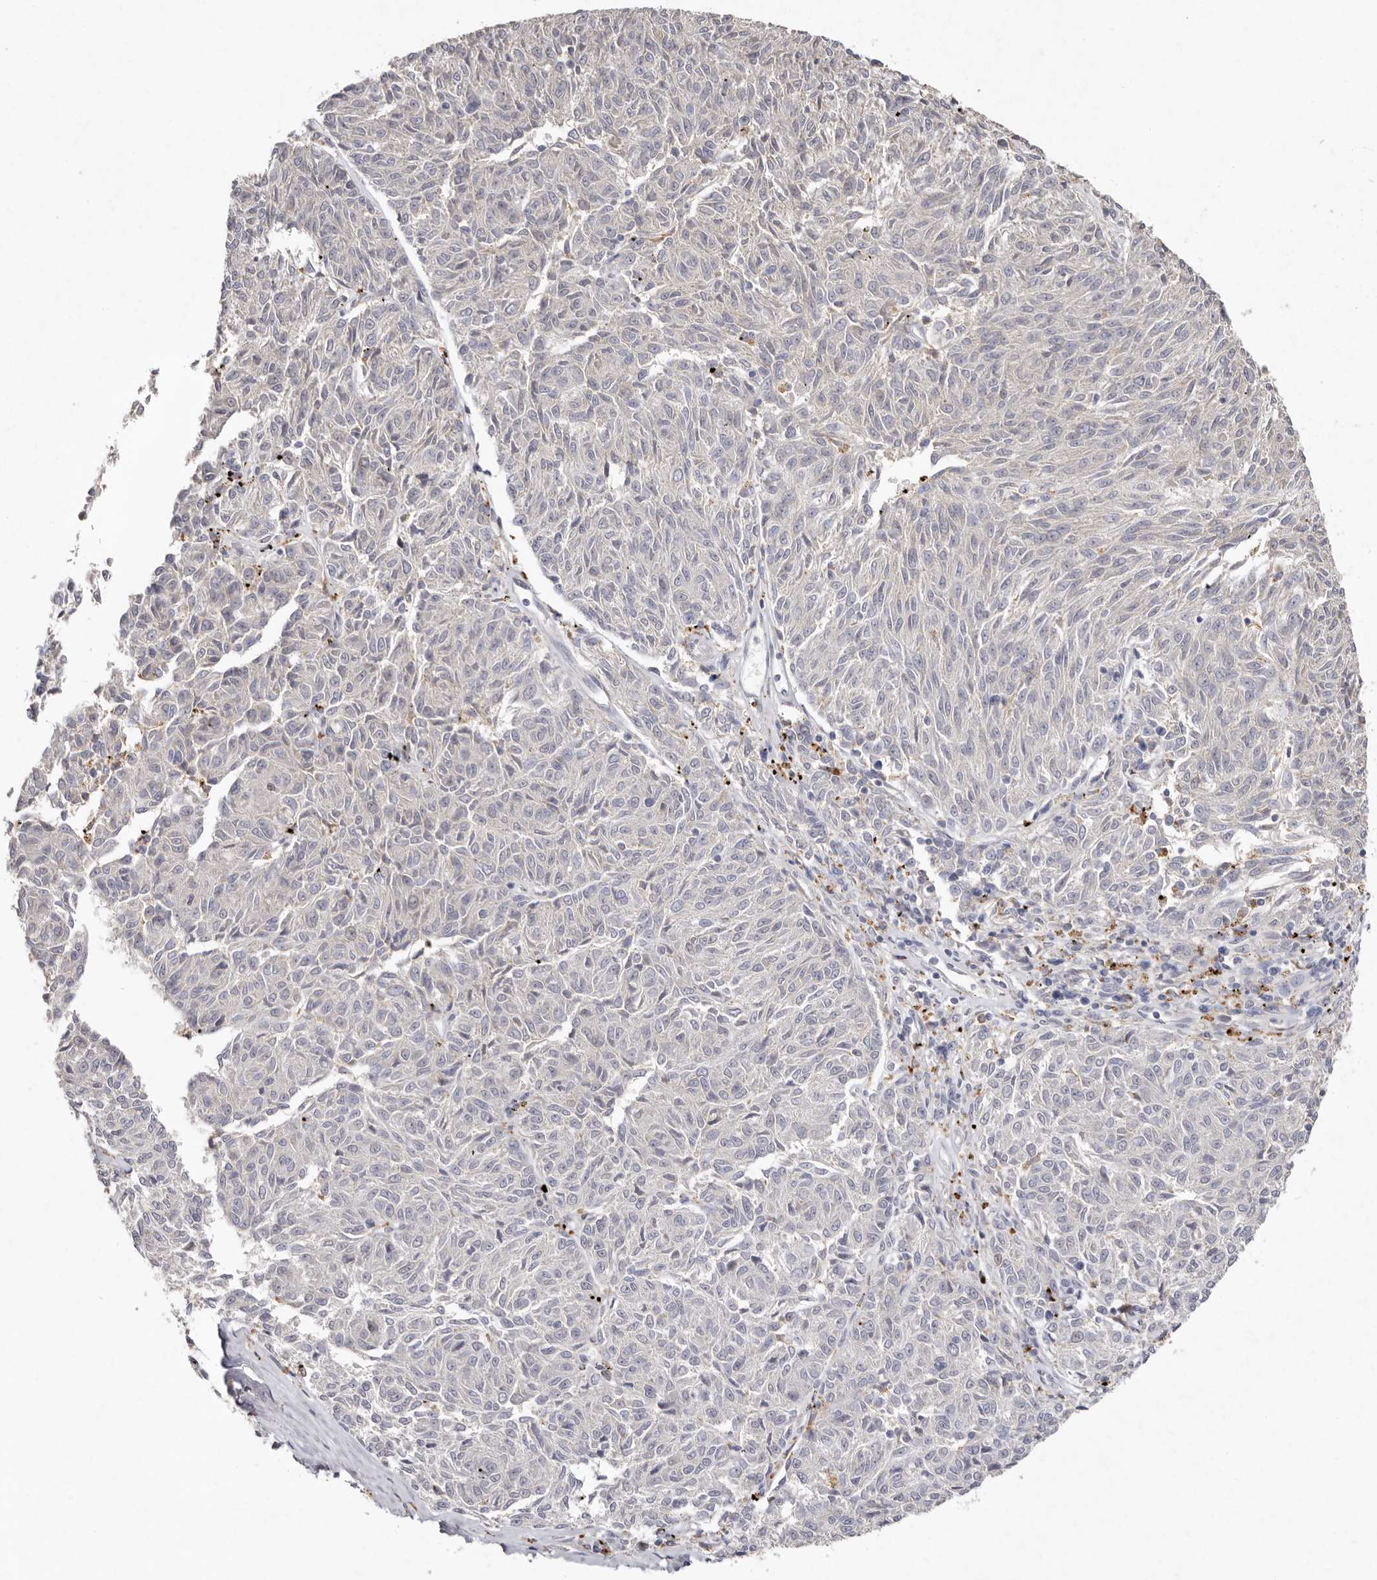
{"staining": {"intensity": "negative", "quantity": "none", "location": "none"}, "tissue": "melanoma", "cell_type": "Tumor cells", "image_type": "cancer", "snomed": [{"axis": "morphology", "description": "Malignant melanoma, NOS"}, {"axis": "topography", "description": "Skin"}], "caption": "DAB (3,3'-diaminobenzidine) immunohistochemical staining of human malignant melanoma shows no significant staining in tumor cells. The staining was performed using DAB (3,3'-diaminobenzidine) to visualize the protein expression in brown, while the nuclei were stained in blue with hematoxylin (Magnification: 20x).", "gene": "FAM185A", "patient": {"sex": "female", "age": 72}}